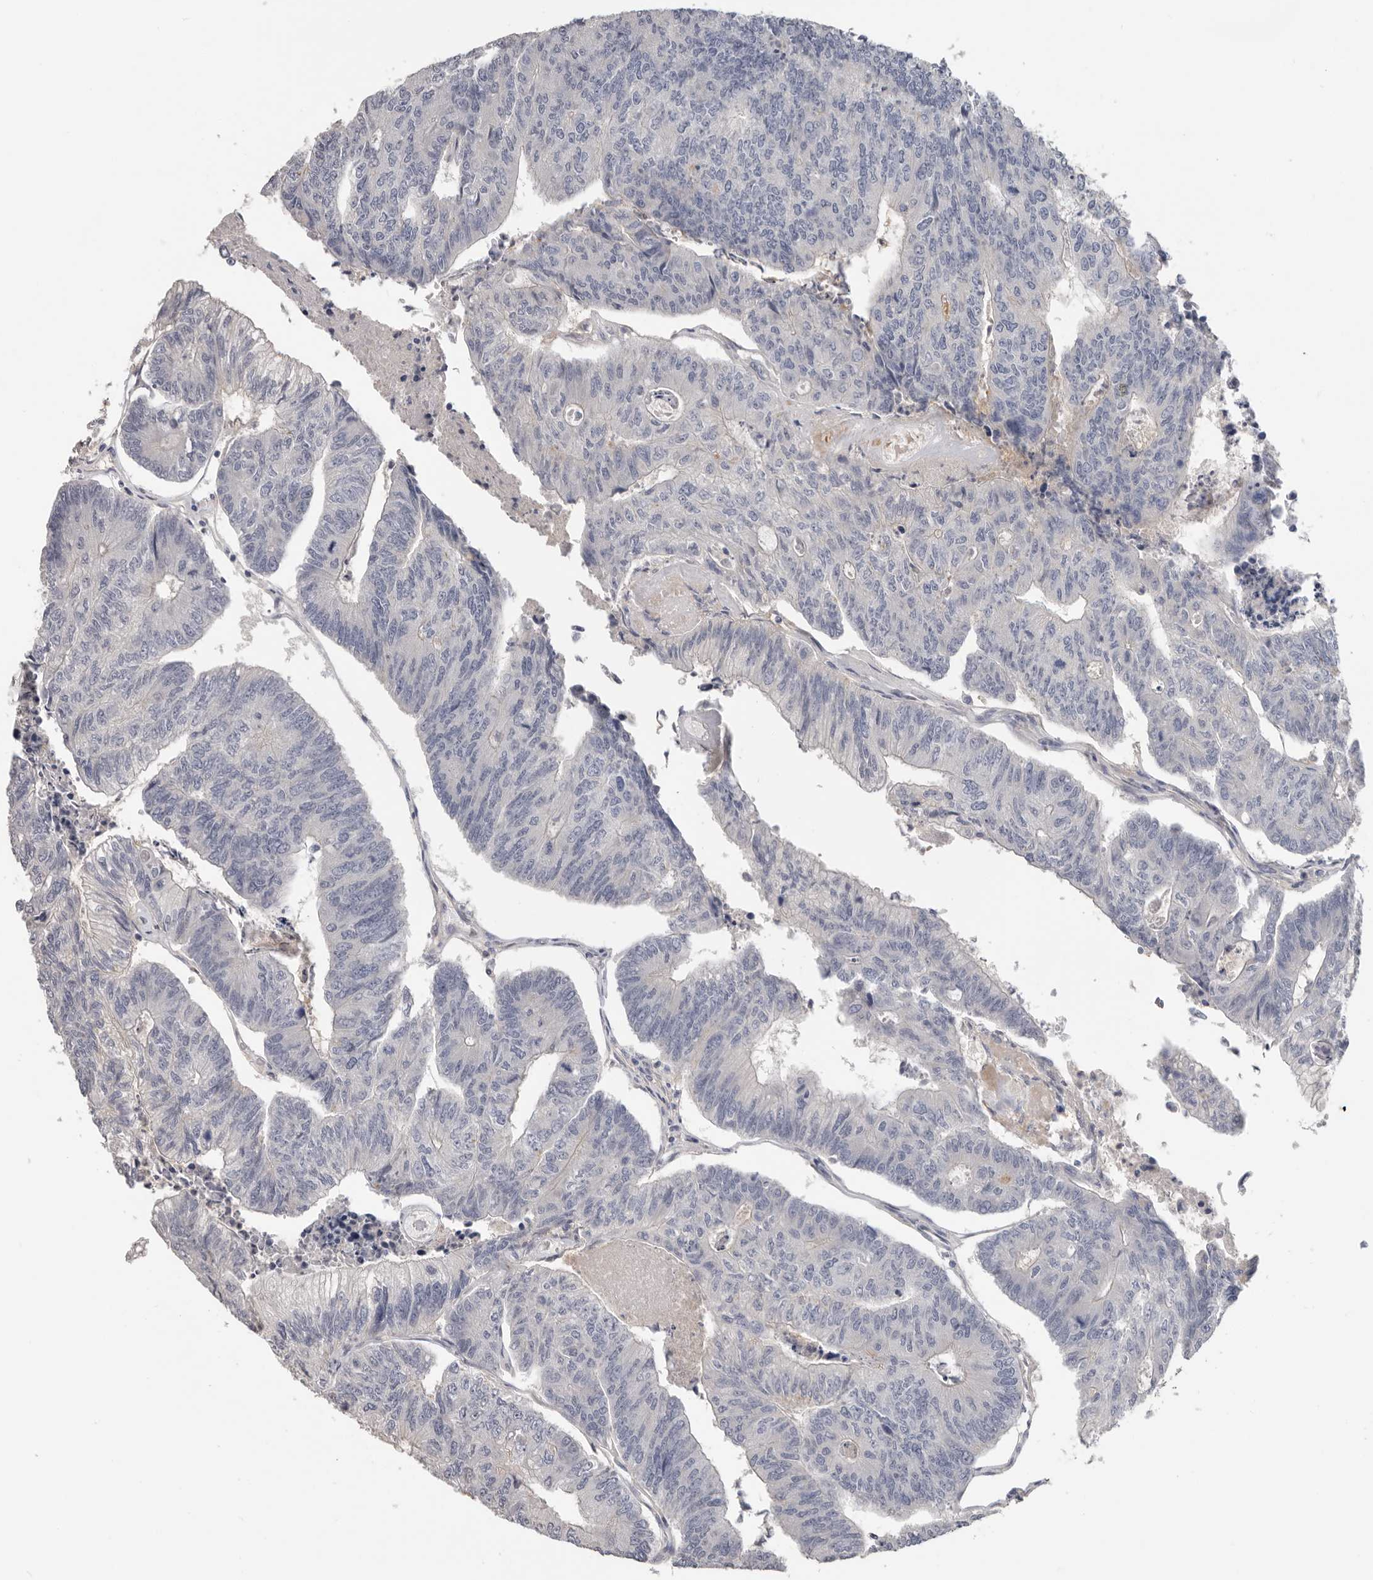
{"staining": {"intensity": "negative", "quantity": "none", "location": "none"}, "tissue": "colorectal cancer", "cell_type": "Tumor cells", "image_type": "cancer", "snomed": [{"axis": "morphology", "description": "Adenocarcinoma, NOS"}, {"axis": "topography", "description": "Colon"}], "caption": "Immunohistochemistry (IHC) photomicrograph of colorectal cancer (adenocarcinoma) stained for a protein (brown), which demonstrates no positivity in tumor cells. (DAB (3,3'-diaminobenzidine) immunohistochemistry (IHC) with hematoxylin counter stain).", "gene": "WDTC1", "patient": {"sex": "female", "age": 67}}